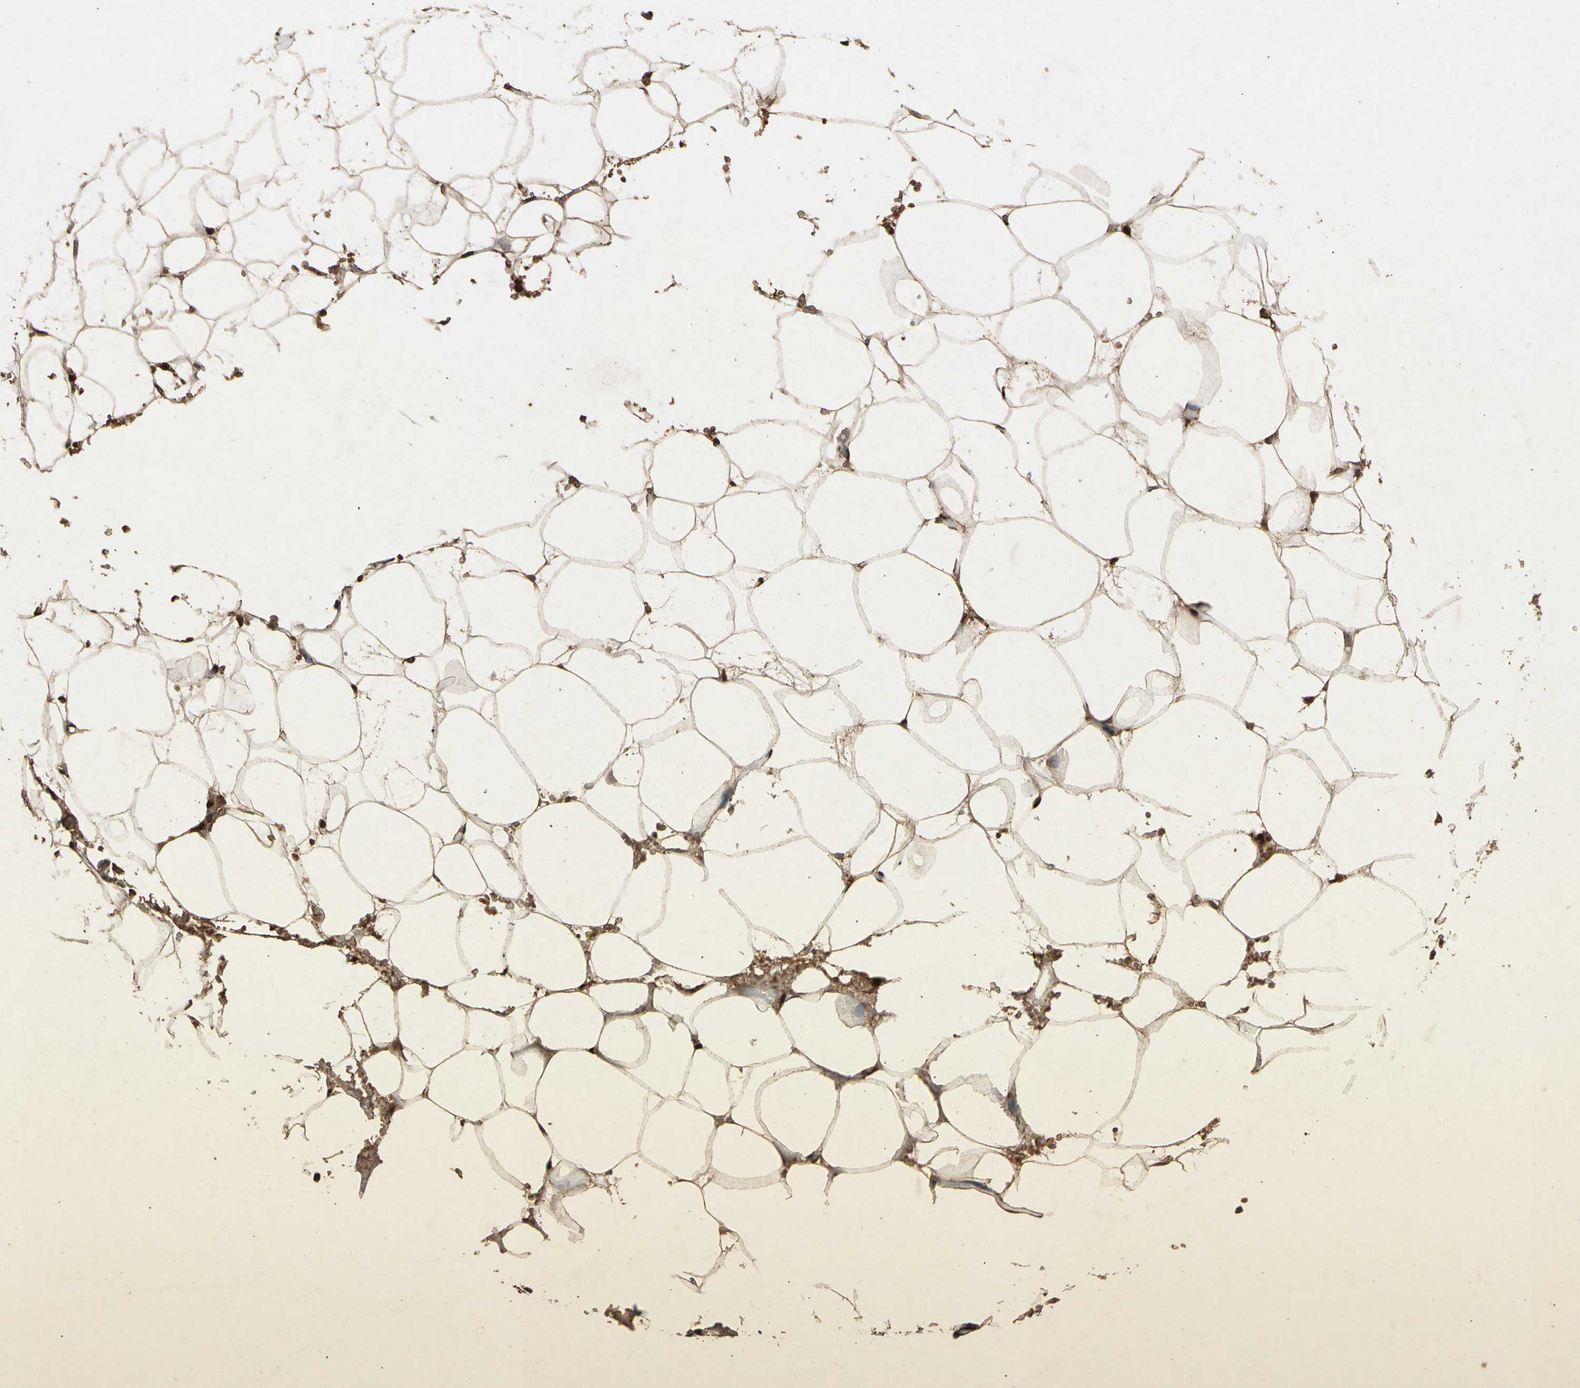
{"staining": {"intensity": "moderate", "quantity": ">75%", "location": "cytoplasmic/membranous"}, "tissue": "adipose tissue", "cell_type": "Adipocytes", "image_type": "normal", "snomed": [{"axis": "morphology", "description": "Normal tissue, NOS"}, {"axis": "topography", "description": "Breast"}, {"axis": "topography", "description": "Adipose tissue"}], "caption": "Protein expression analysis of unremarkable human adipose tissue reveals moderate cytoplasmic/membranous positivity in approximately >75% of adipocytes.", "gene": "TXN2", "patient": {"sex": "female", "age": 25}}